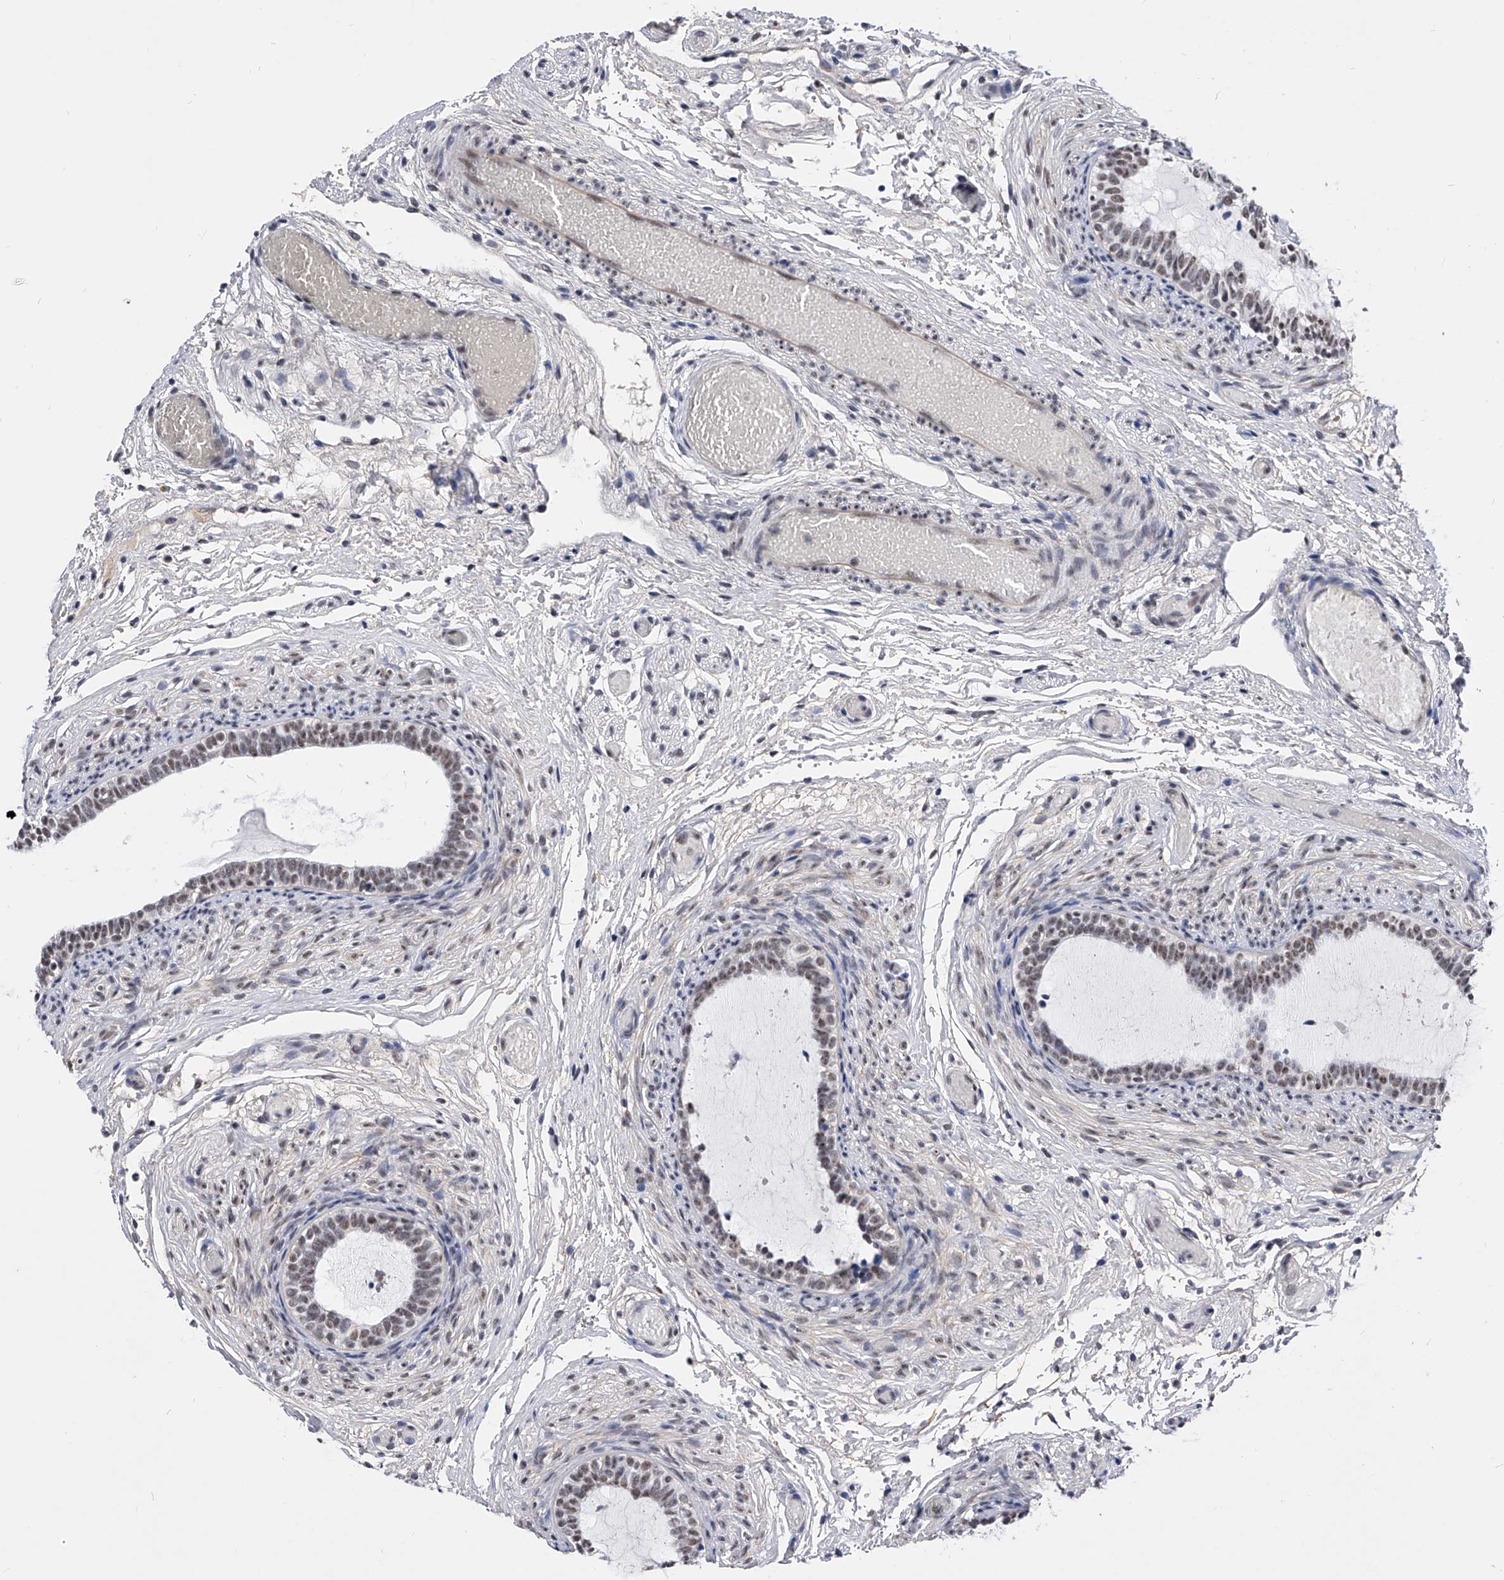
{"staining": {"intensity": "moderate", "quantity": "25%-75%", "location": "cytoplasmic/membranous,nuclear"}, "tissue": "epididymis", "cell_type": "Glandular cells", "image_type": "normal", "snomed": [{"axis": "morphology", "description": "Normal tissue, NOS"}, {"axis": "topography", "description": "Epididymis"}], "caption": "About 25%-75% of glandular cells in unremarkable epididymis display moderate cytoplasmic/membranous,nuclear protein staining as visualized by brown immunohistochemical staining.", "gene": "ZNF529", "patient": {"sex": "male", "age": 5}}